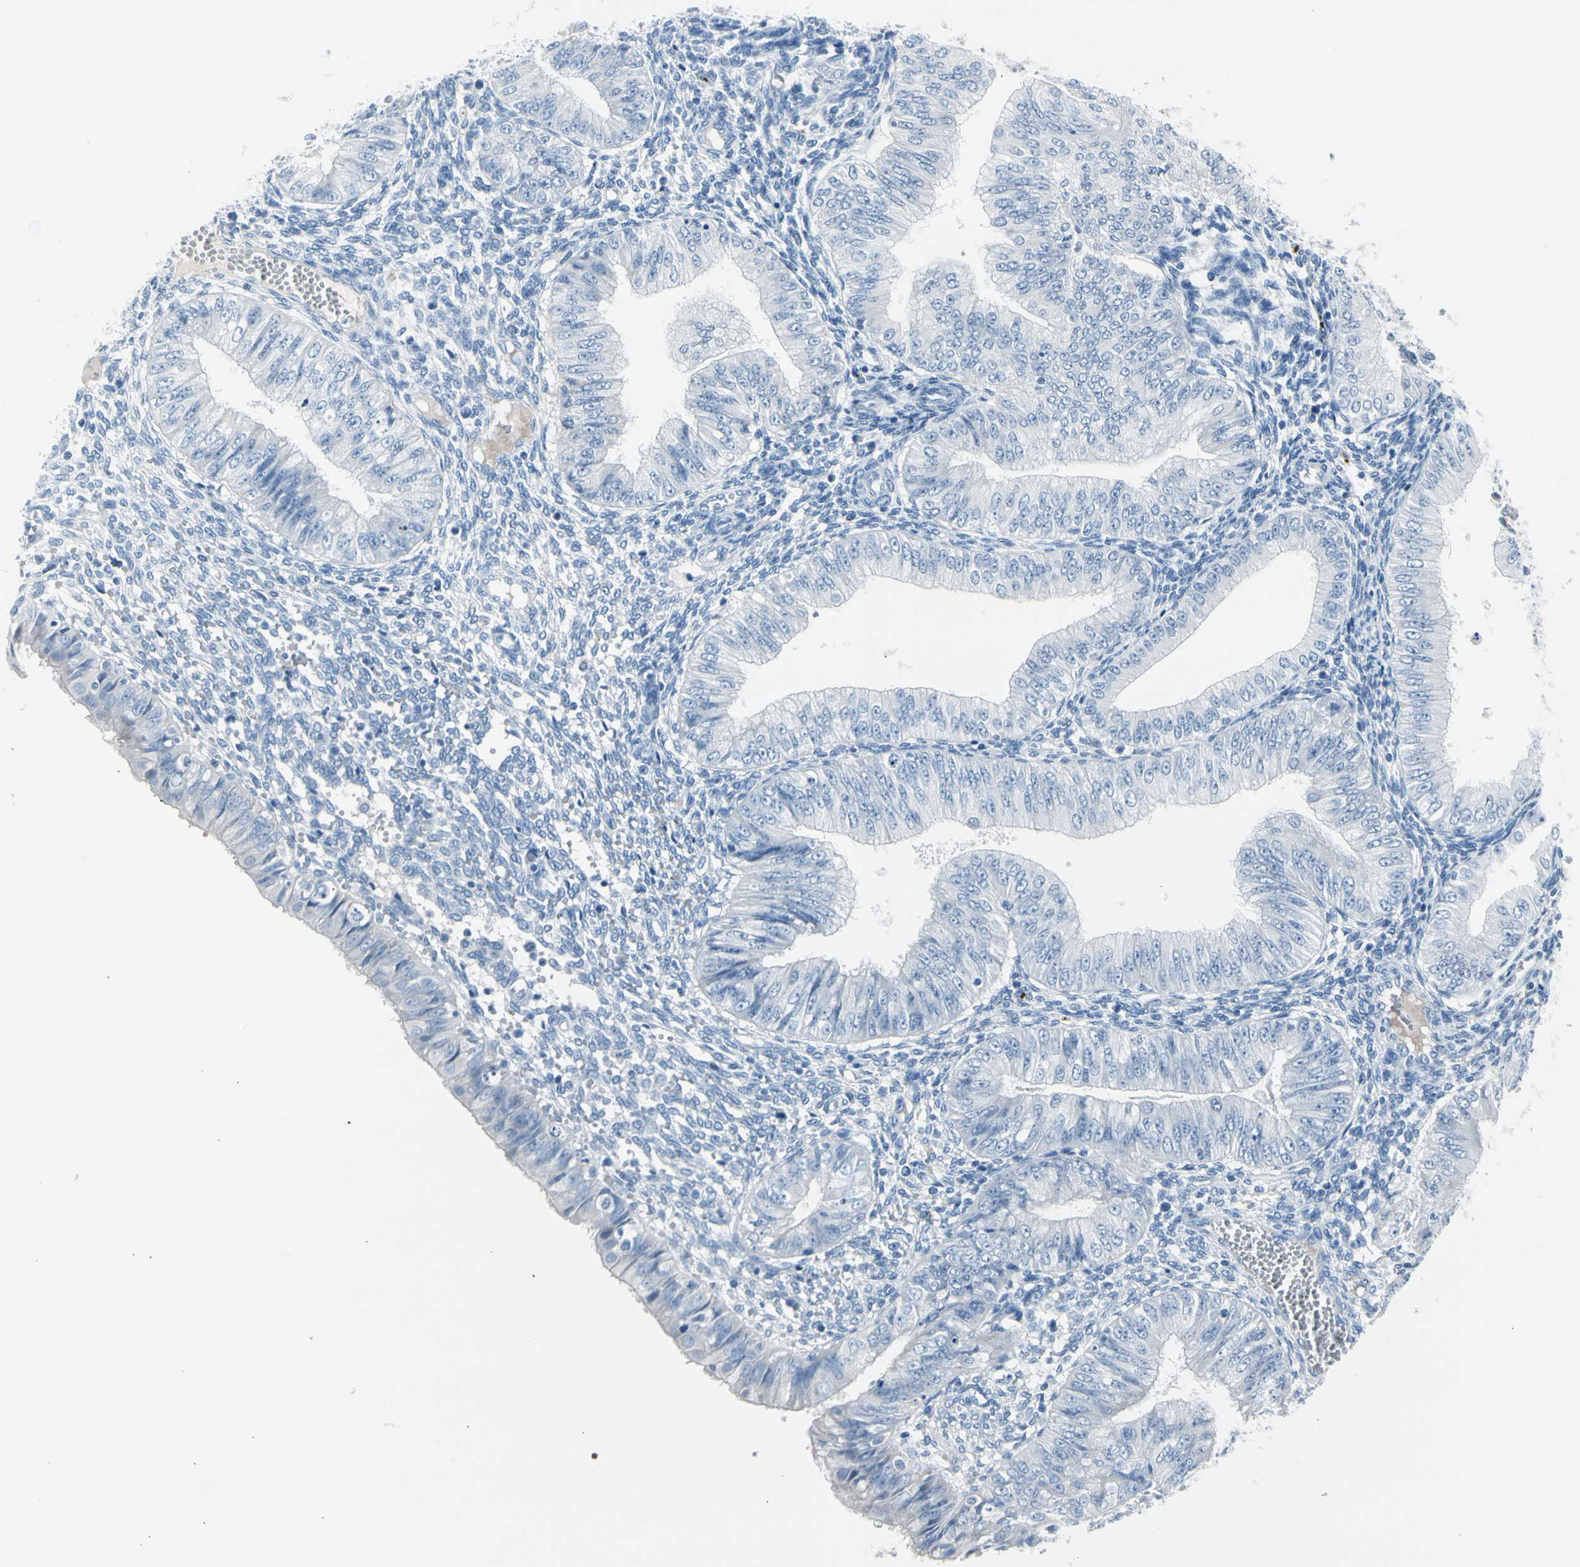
{"staining": {"intensity": "negative", "quantity": "none", "location": "none"}, "tissue": "endometrial cancer", "cell_type": "Tumor cells", "image_type": "cancer", "snomed": [{"axis": "morphology", "description": "Normal tissue, NOS"}, {"axis": "morphology", "description": "Adenocarcinoma, NOS"}, {"axis": "topography", "description": "Endometrium"}], "caption": "High power microscopy micrograph of an IHC micrograph of endometrial adenocarcinoma, revealing no significant expression in tumor cells.", "gene": "TPO", "patient": {"sex": "female", "age": 53}}